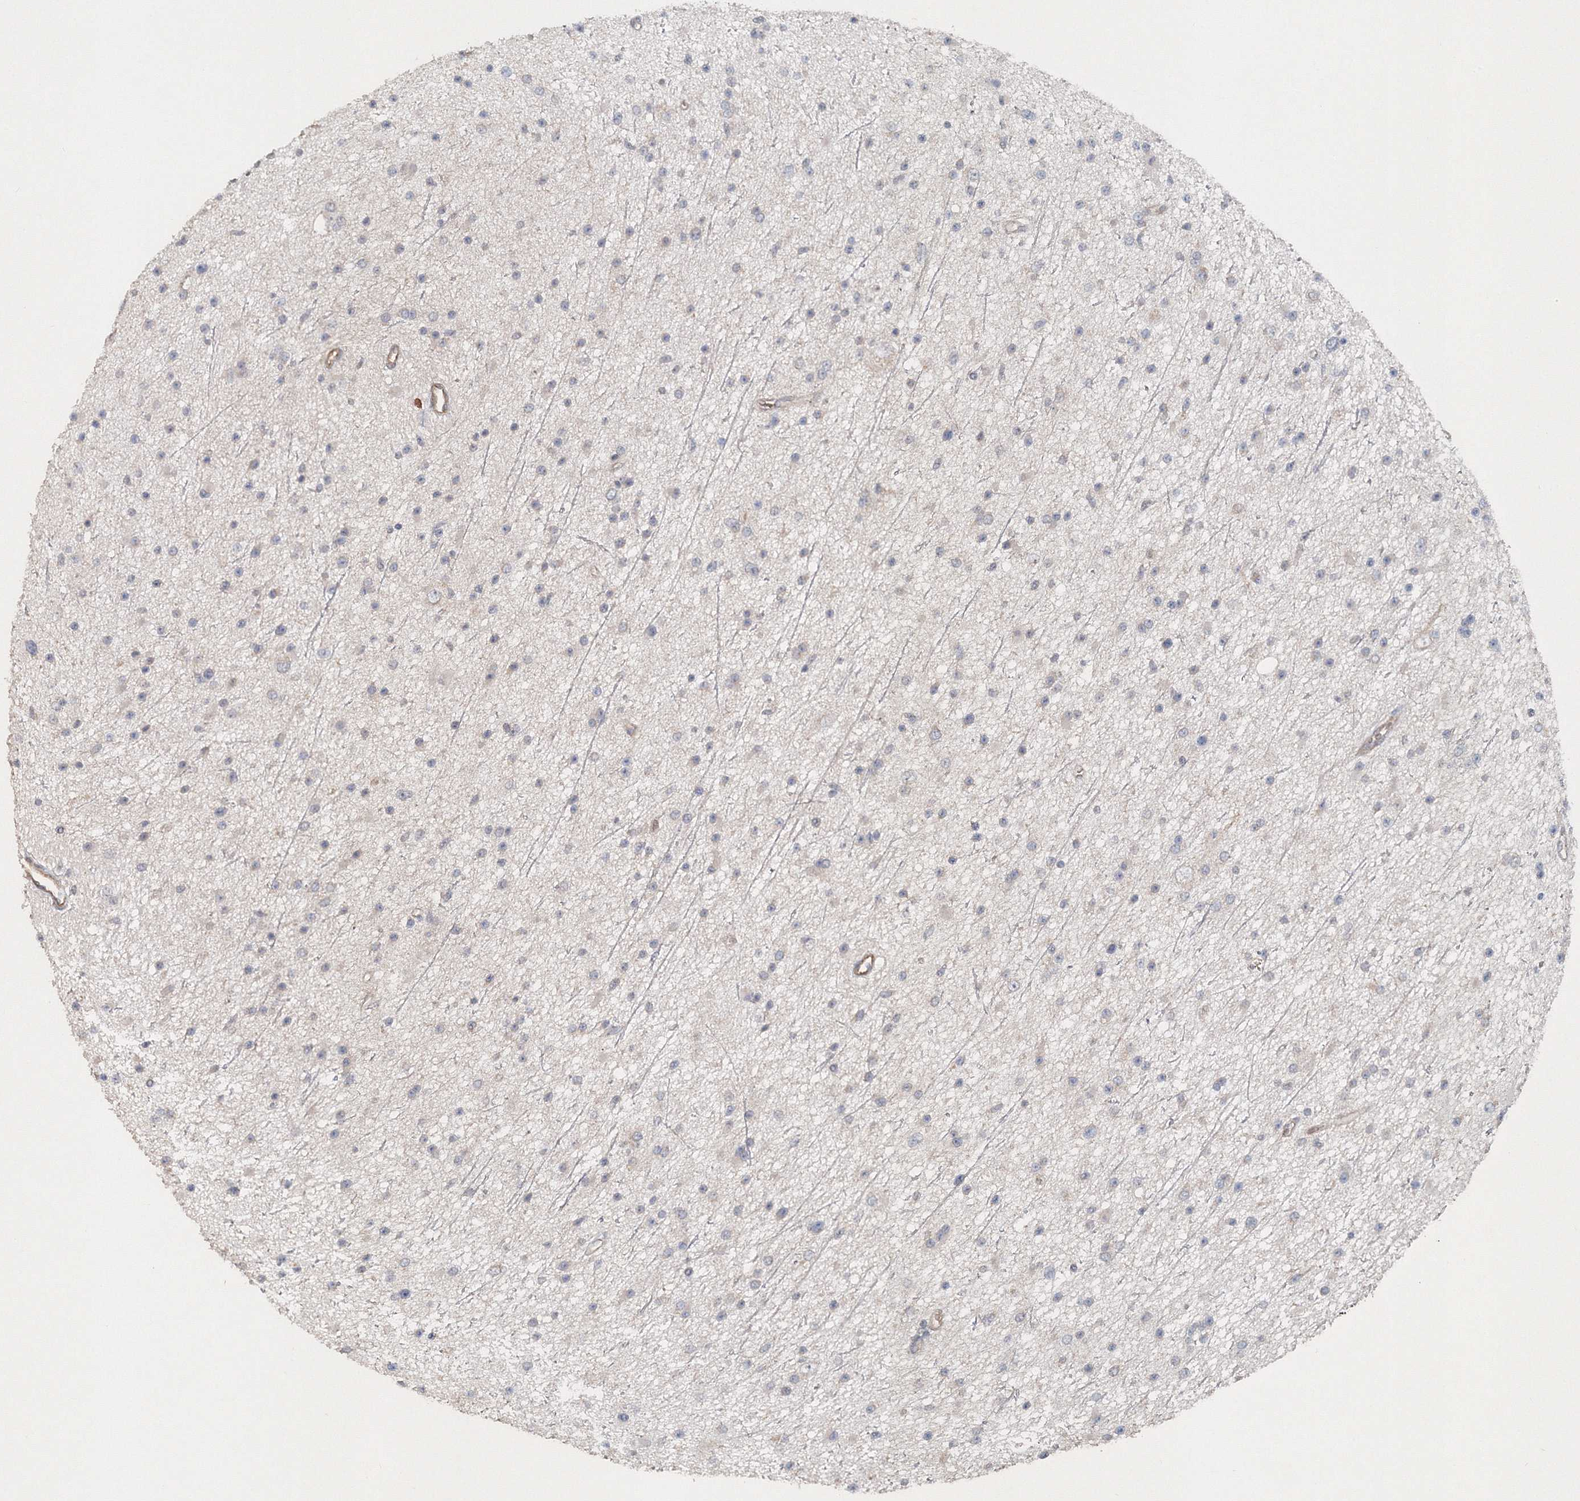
{"staining": {"intensity": "negative", "quantity": "none", "location": "none"}, "tissue": "glioma", "cell_type": "Tumor cells", "image_type": "cancer", "snomed": [{"axis": "morphology", "description": "Glioma, malignant, Low grade"}, {"axis": "topography", "description": "Cerebral cortex"}], "caption": "IHC micrograph of neoplastic tissue: human malignant low-grade glioma stained with DAB exhibits no significant protein staining in tumor cells.", "gene": "NALF2", "patient": {"sex": "female", "age": 39}}